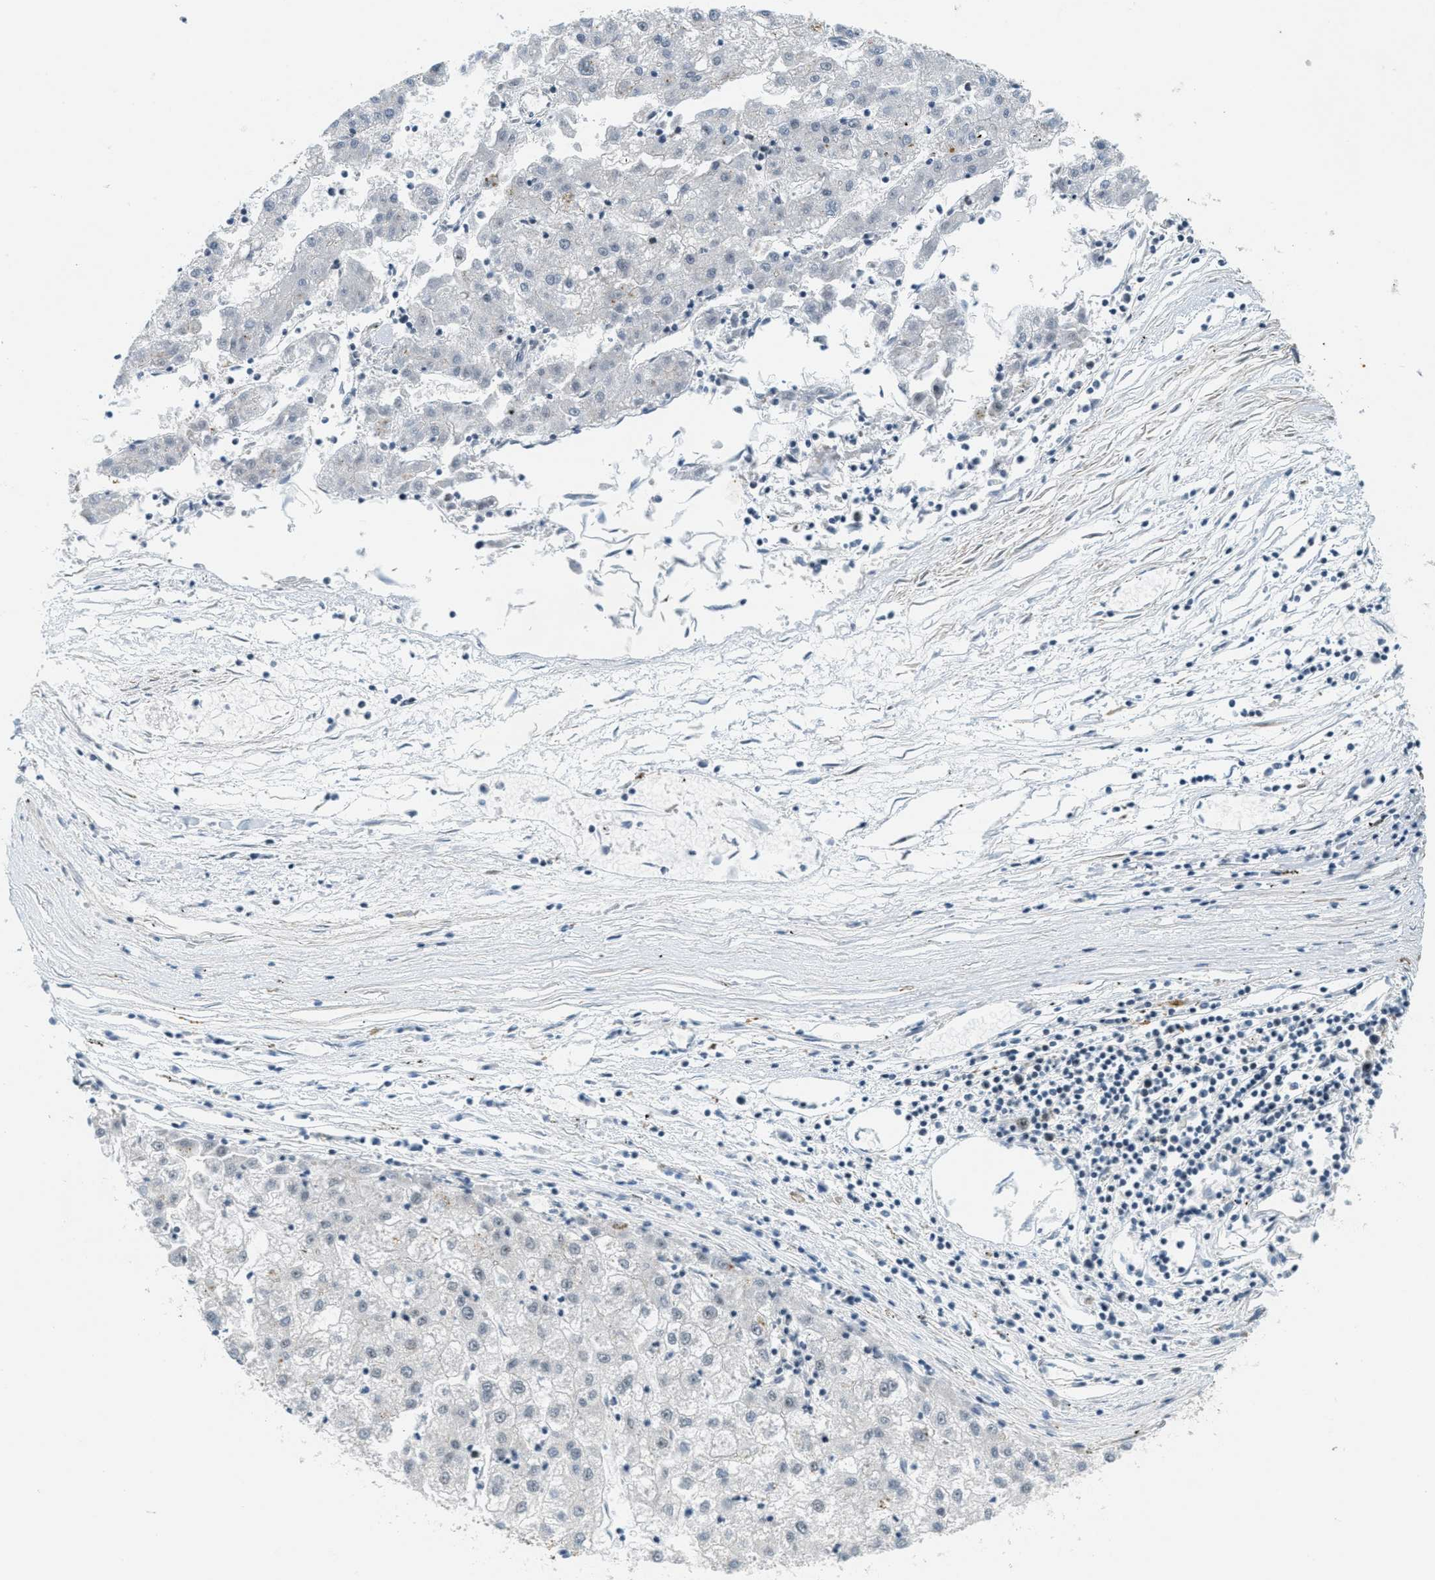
{"staining": {"intensity": "negative", "quantity": "none", "location": "none"}, "tissue": "liver cancer", "cell_type": "Tumor cells", "image_type": "cancer", "snomed": [{"axis": "morphology", "description": "Carcinoma, Hepatocellular, NOS"}, {"axis": "topography", "description": "Liver"}], "caption": "Immunohistochemistry (IHC) micrograph of neoplastic tissue: liver hepatocellular carcinoma stained with DAB displays no significant protein expression in tumor cells.", "gene": "DDX47", "patient": {"sex": "male", "age": 72}}